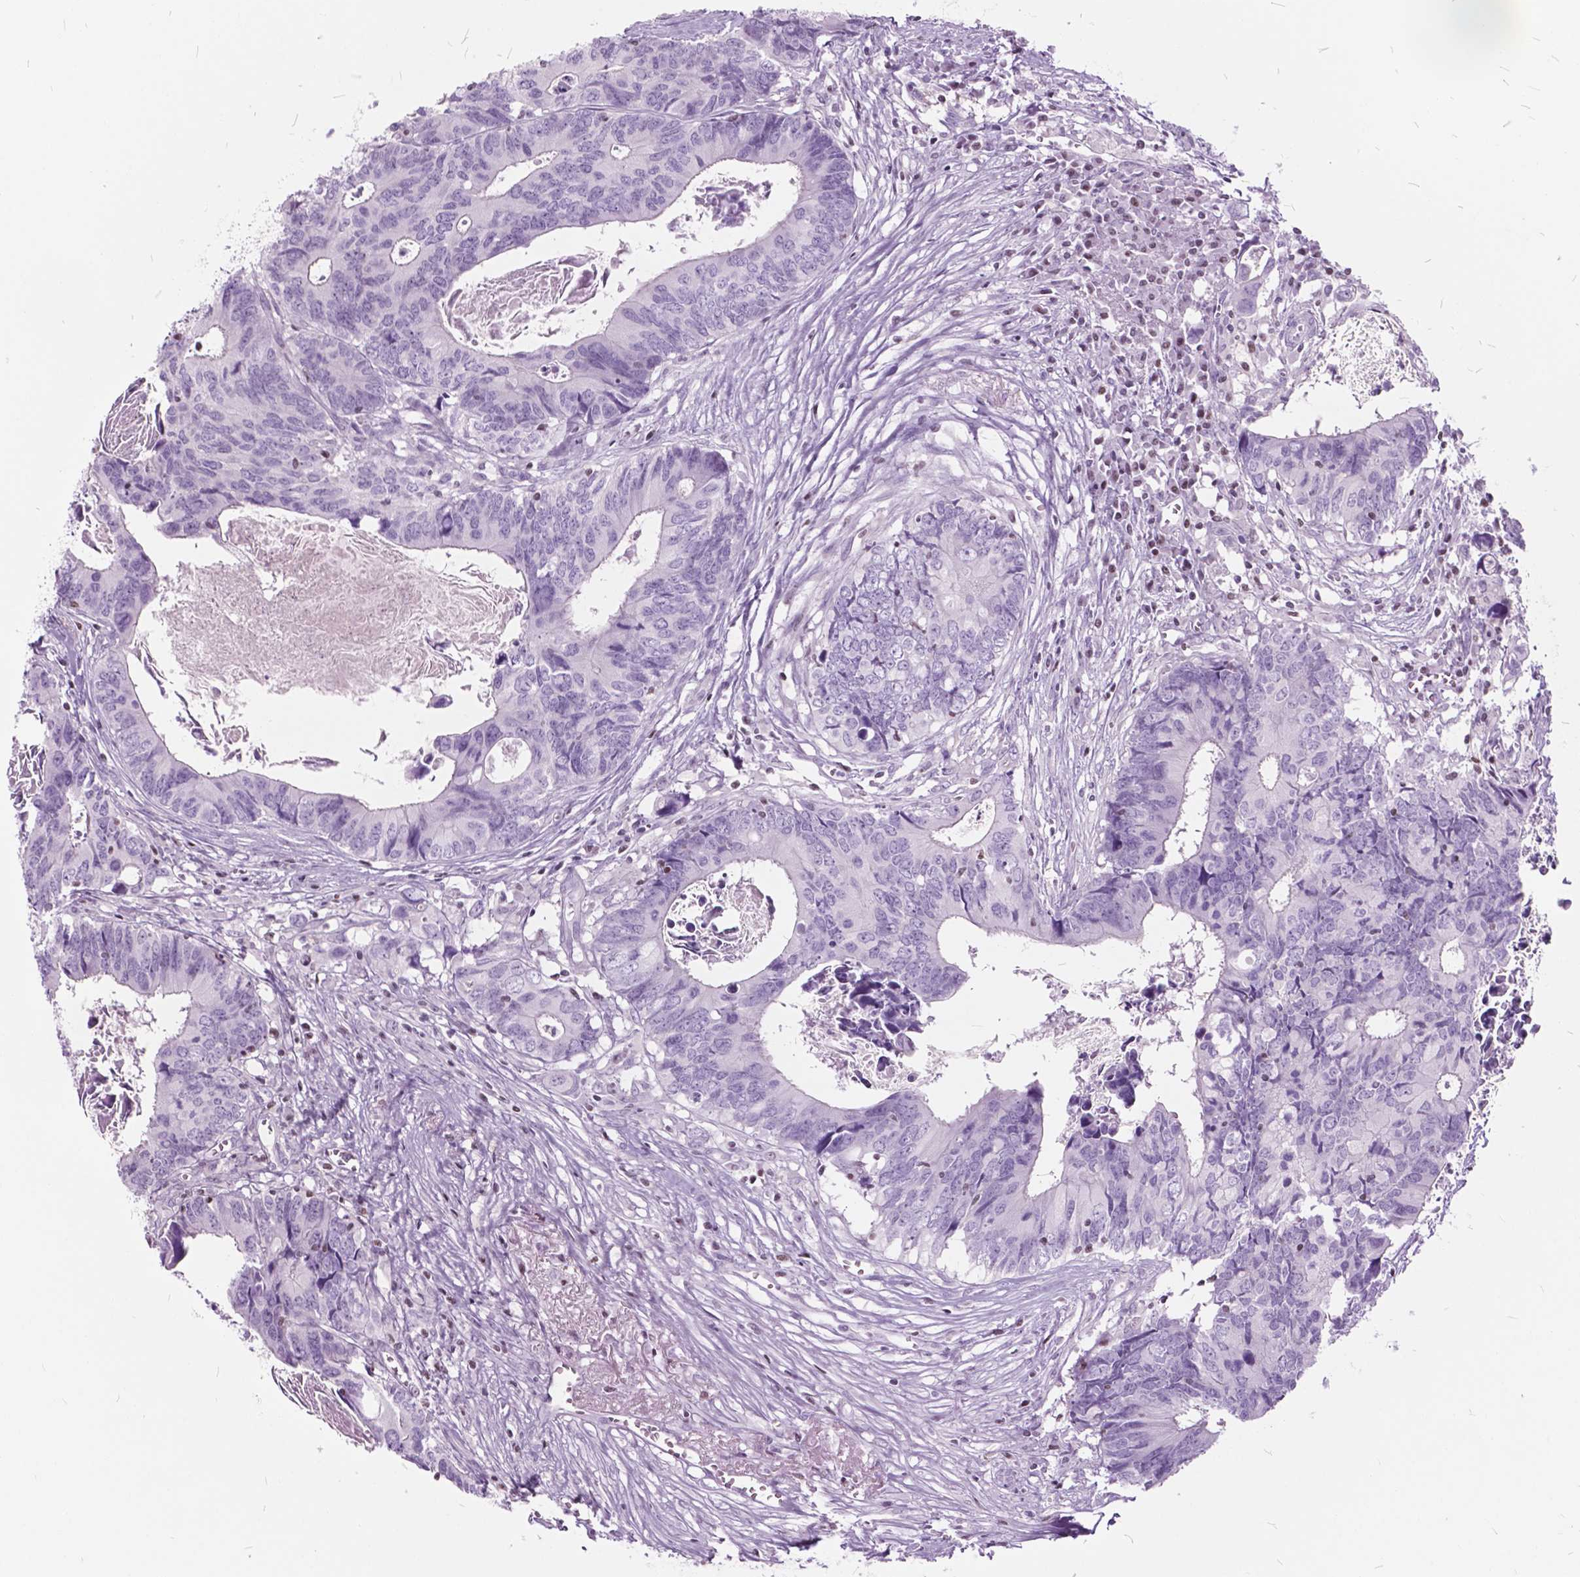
{"staining": {"intensity": "negative", "quantity": "none", "location": "none"}, "tissue": "colorectal cancer", "cell_type": "Tumor cells", "image_type": "cancer", "snomed": [{"axis": "morphology", "description": "Adenocarcinoma, NOS"}, {"axis": "topography", "description": "Colon"}], "caption": "Micrograph shows no significant protein expression in tumor cells of adenocarcinoma (colorectal). Brightfield microscopy of immunohistochemistry (IHC) stained with DAB (3,3'-diaminobenzidine) (brown) and hematoxylin (blue), captured at high magnification.", "gene": "SP140", "patient": {"sex": "female", "age": 82}}